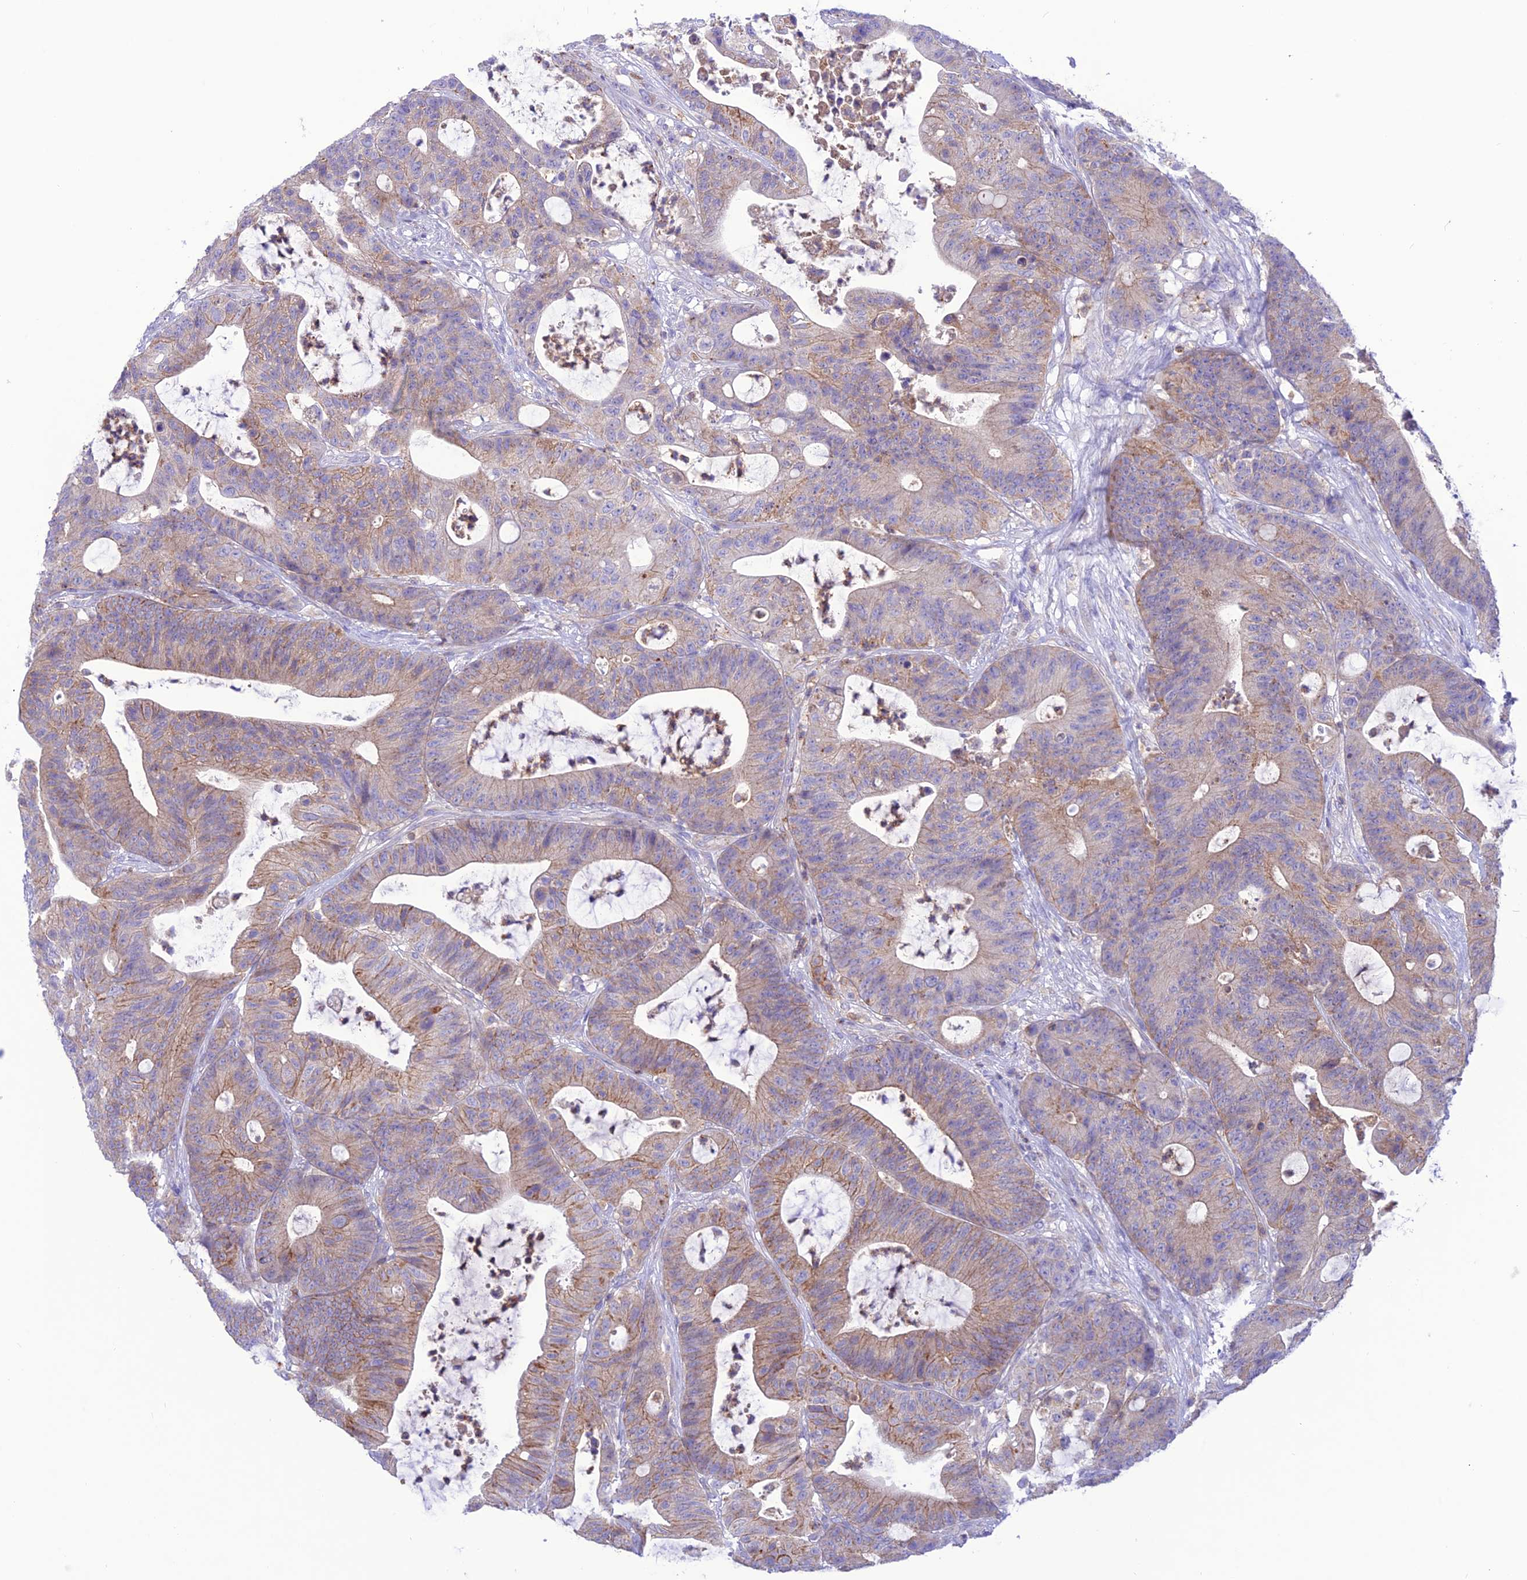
{"staining": {"intensity": "weak", "quantity": ">75%", "location": "cytoplasmic/membranous"}, "tissue": "colorectal cancer", "cell_type": "Tumor cells", "image_type": "cancer", "snomed": [{"axis": "morphology", "description": "Adenocarcinoma, NOS"}, {"axis": "topography", "description": "Colon"}], "caption": "Colorectal adenocarcinoma stained with a protein marker reveals weak staining in tumor cells.", "gene": "CHSY3", "patient": {"sex": "female", "age": 84}}